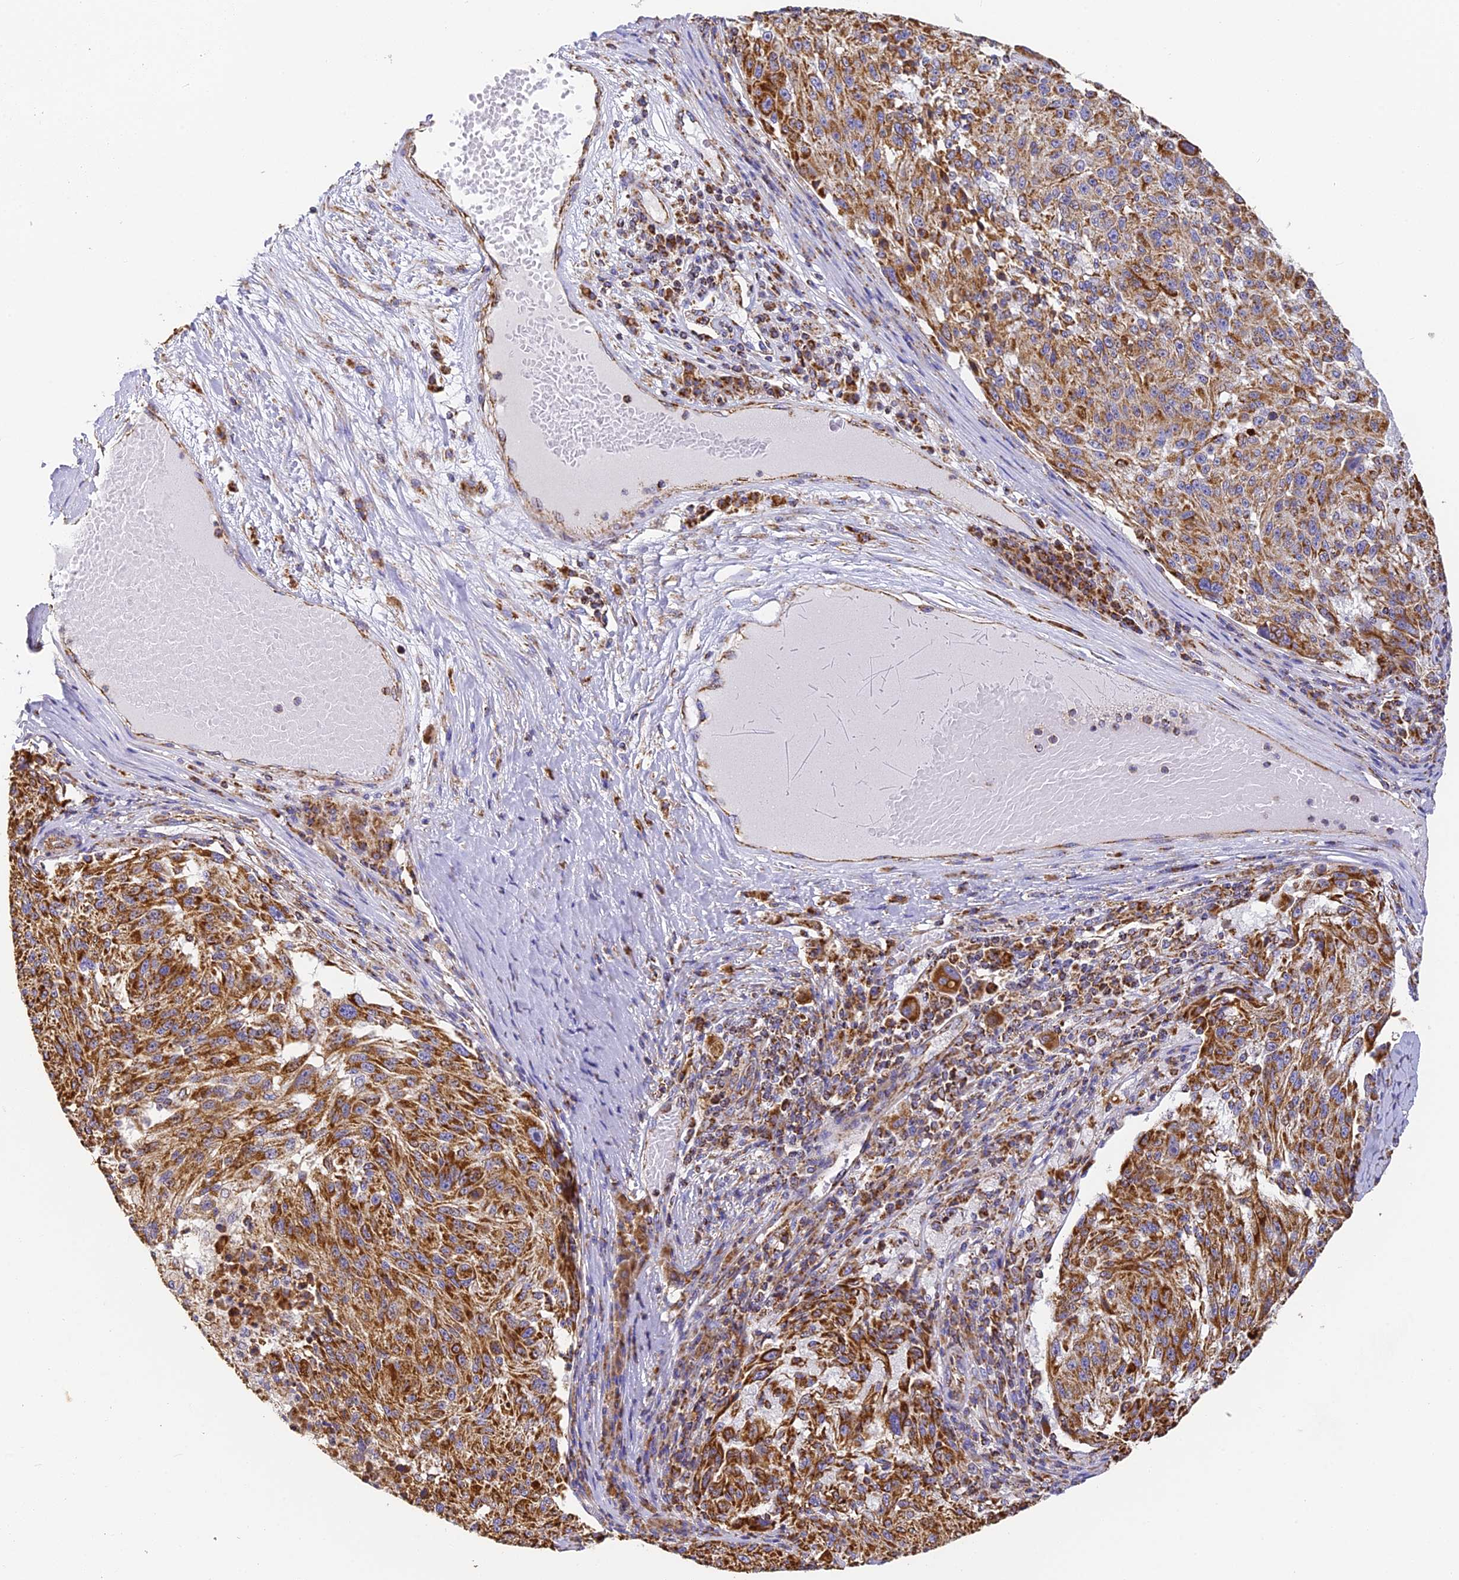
{"staining": {"intensity": "strong", "quantity": ">75%", "location": "cytoplasmic/membranous"}, "tissue": "melanoma", "cell_type": "Tumor cells", "image_type": "cancer", "snomed": [{"axis": "morphology", "description": "Malignant melanoma, NOS"}, {"axis": "topography", "description": "Skin"}], "caption": "Malignant melanoma tissue displays strong cytoplasmic/membranous positivity in about >75% of tumor cells Nuclei are stained in blue.", "gene": "COX6C", "patient": {"sex": "male", "age": 53}}